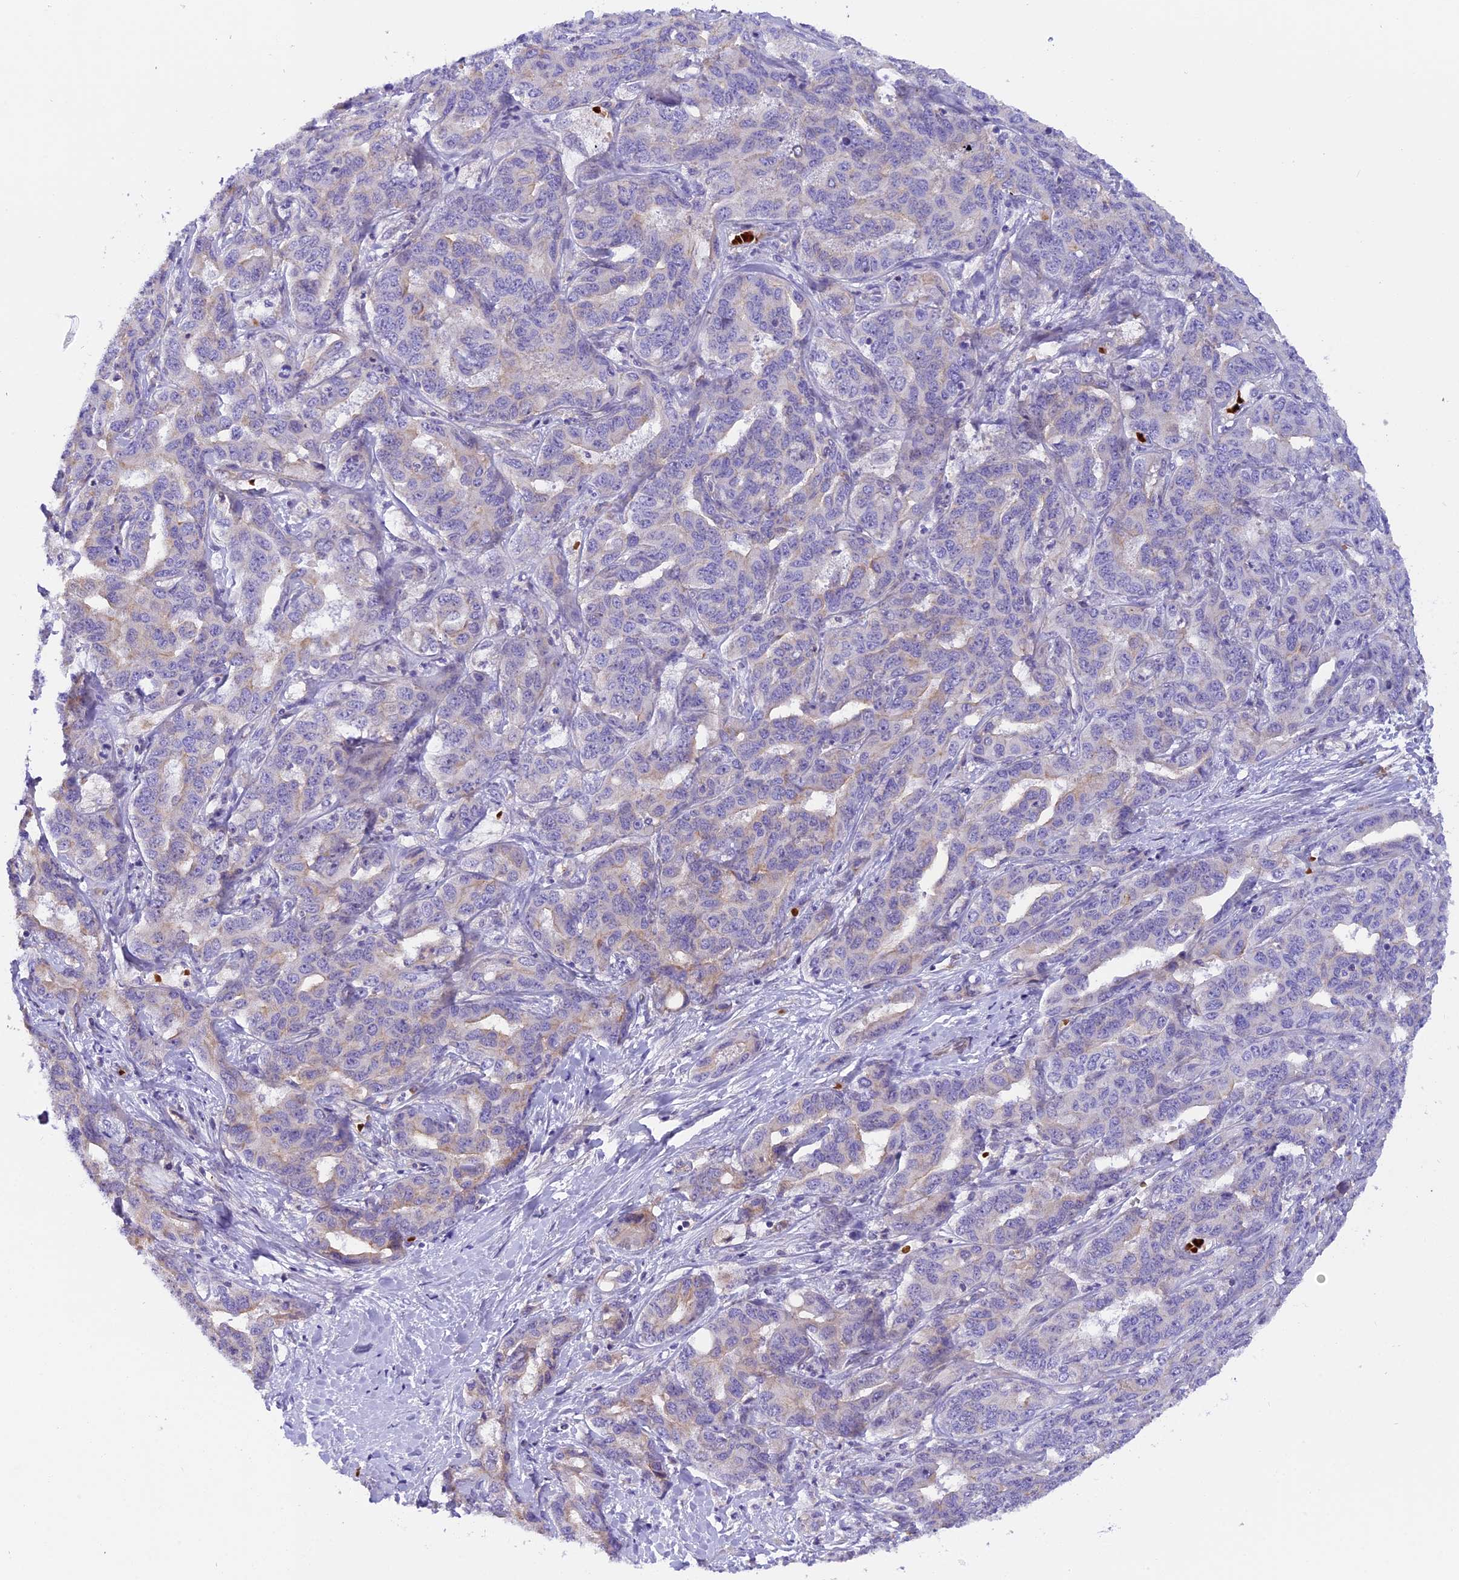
{"staining": {"intensity": "weak", "quantity": "<25%", "location": "cytoplasmic/membranous"}, "tissue": "liver cancer", "cell_type": "Tumor cells", "image_type": "cancer", "snomed": [{"axis": "morphology", "description": "Cholangiocarcinoma"}, {"axis": "topography", "description": "Liver"}], "caption": "An immunohistochemistry image of cholangiocarcinoma (liver) is shown. There is no staining in tumor cells of cholangiocarcinoma (liver). Brightfield microscopy of IHC stained with DAB (brown) and hematoxylin (blue), captured at high magnification.", "gene": "CCDC32", "patient": {"sex": "male", "age": 59}}